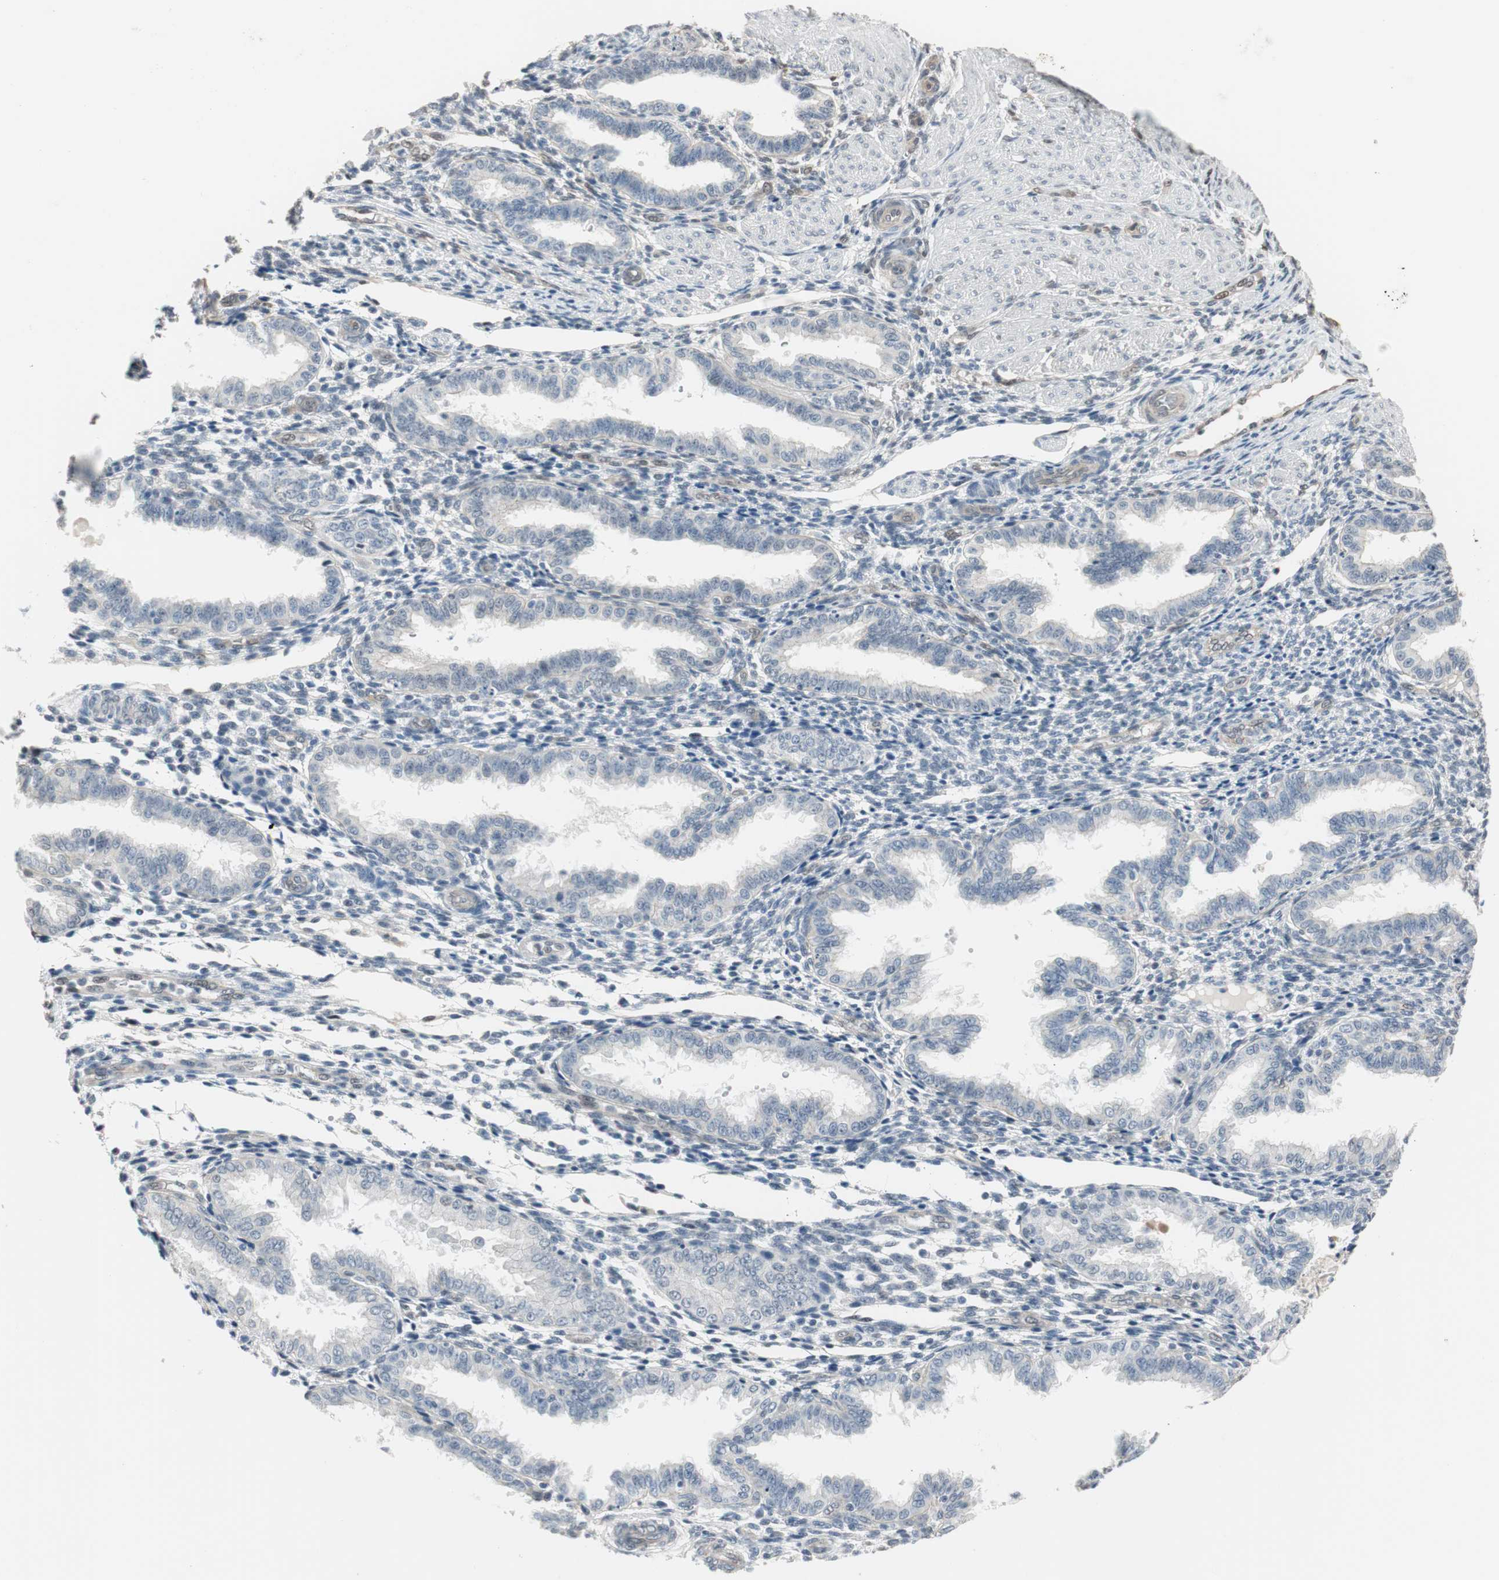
{"staining": {"intensity": "negative", "quantity": "none", "location": "none"}, "tissue": "endometrium", "cell_type": "Cells in endometrial stroma", "image_type": "normal", "snomed": [{"axis": "morphology", "description": "Normal tissue, NOS"}, {"axis": "topography", "description": "Endometrium"}], "caption": "An image of endometrium stained for a protein exhibits no brown staining in cells in endometrial stroma. (DAB immunohistochemistry (IHC) with hematoxylin counter stain).", "gene": "PML", "patient": {"sex": "female", "age": 33}}